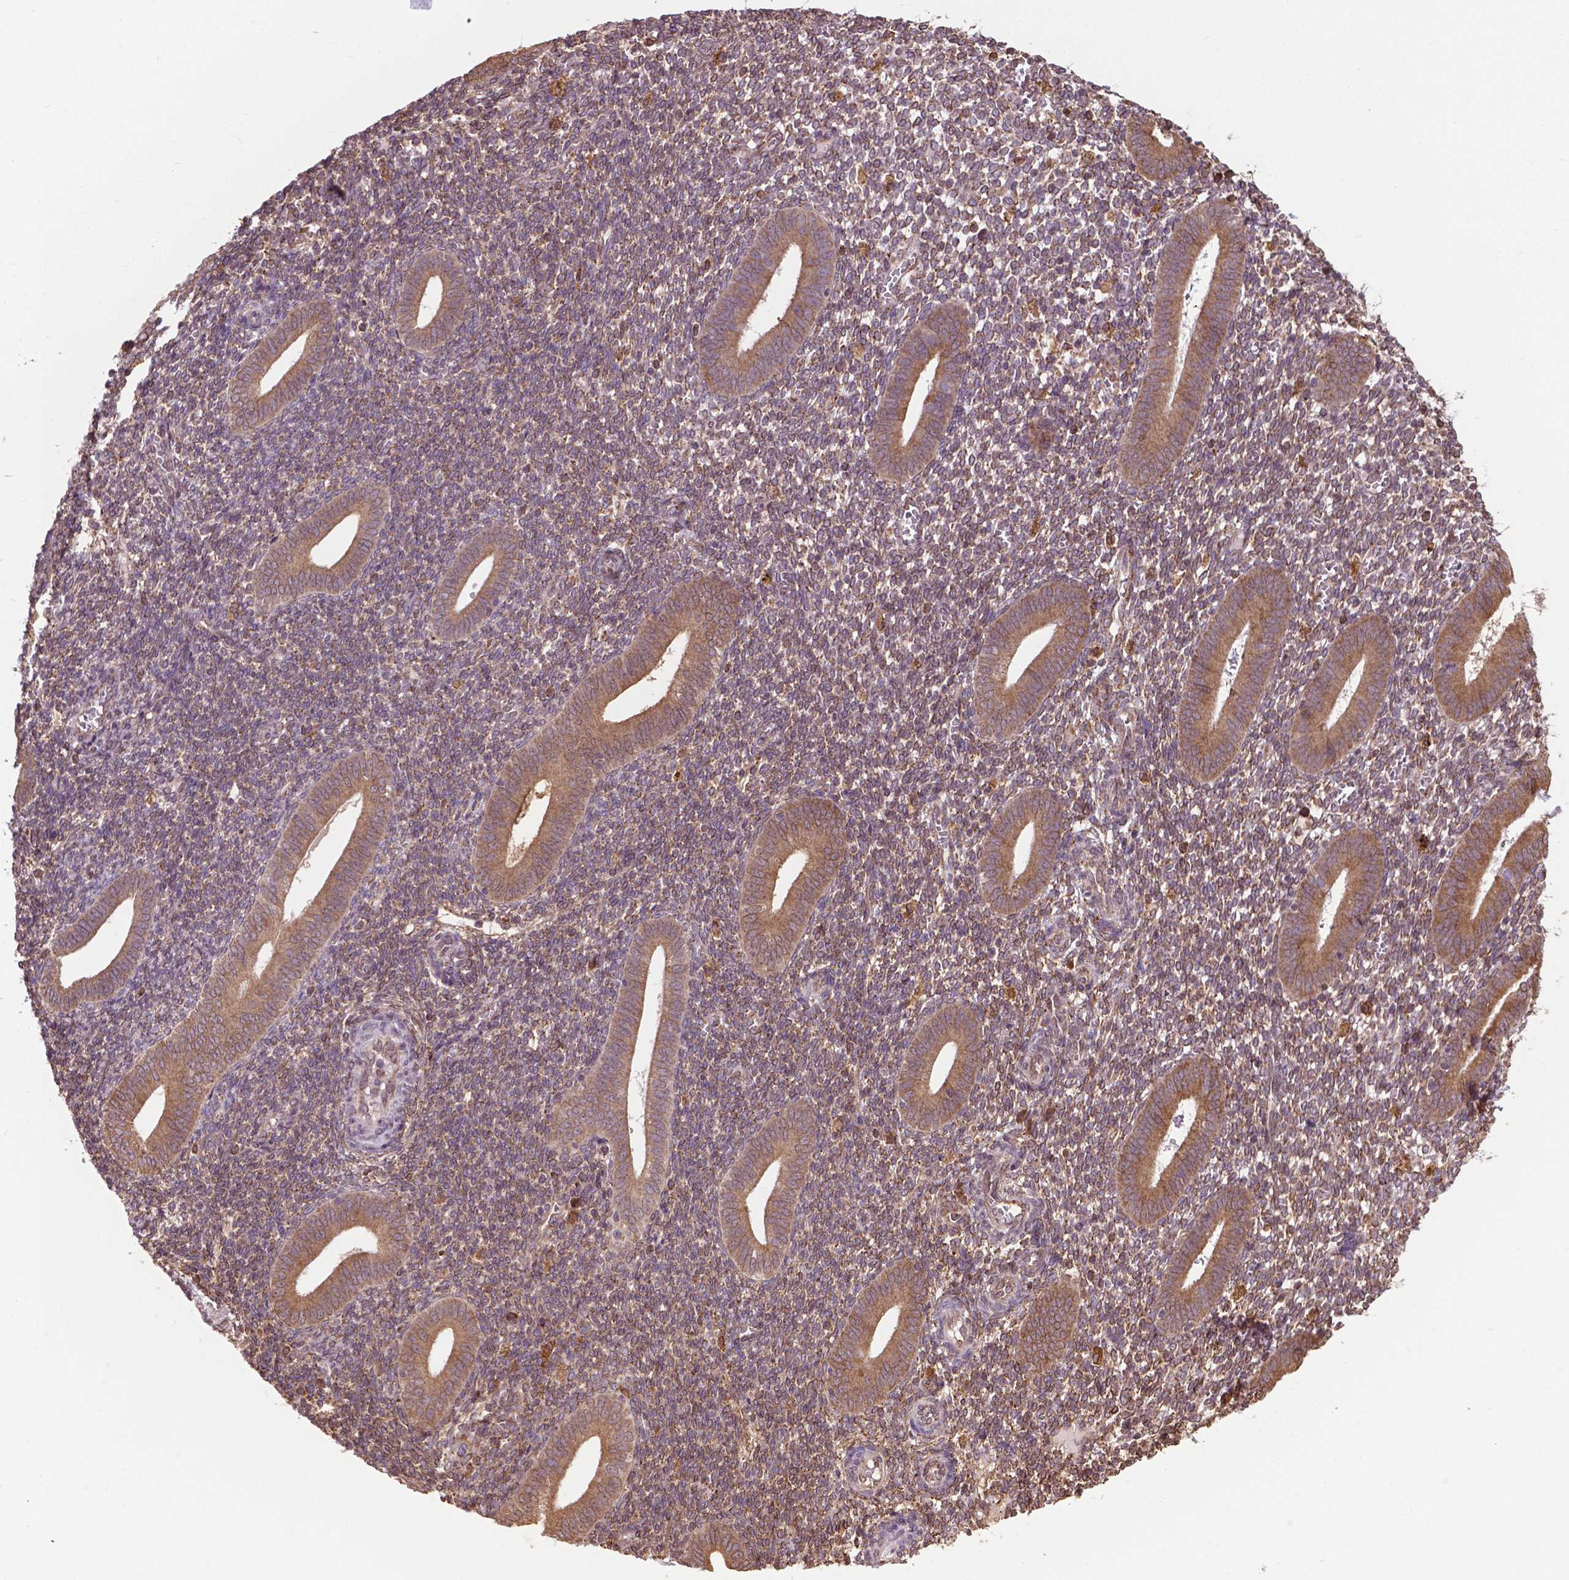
{"staining": {"intensity": "moderate", "quantity": "<25%", "location": "cytoplasmic/membranous"}, "tissue": "endometrium", "cell_type": "Cells in endometrial stroma", "image_type": "normal", "snomed": [{"axis": "morphology", "description": "Normal tissue, NOS"}, {"axis": "topography", "description": "Endometrium"}], "caption": "Brown immunohistochemical staining in normal human endometrium shows moderate cytoplasmic/membranous staining in approximately <25% of cells in endometrial stroma.", "gene": "GANAB", "patient": {"sex": "female", "age": 25}}